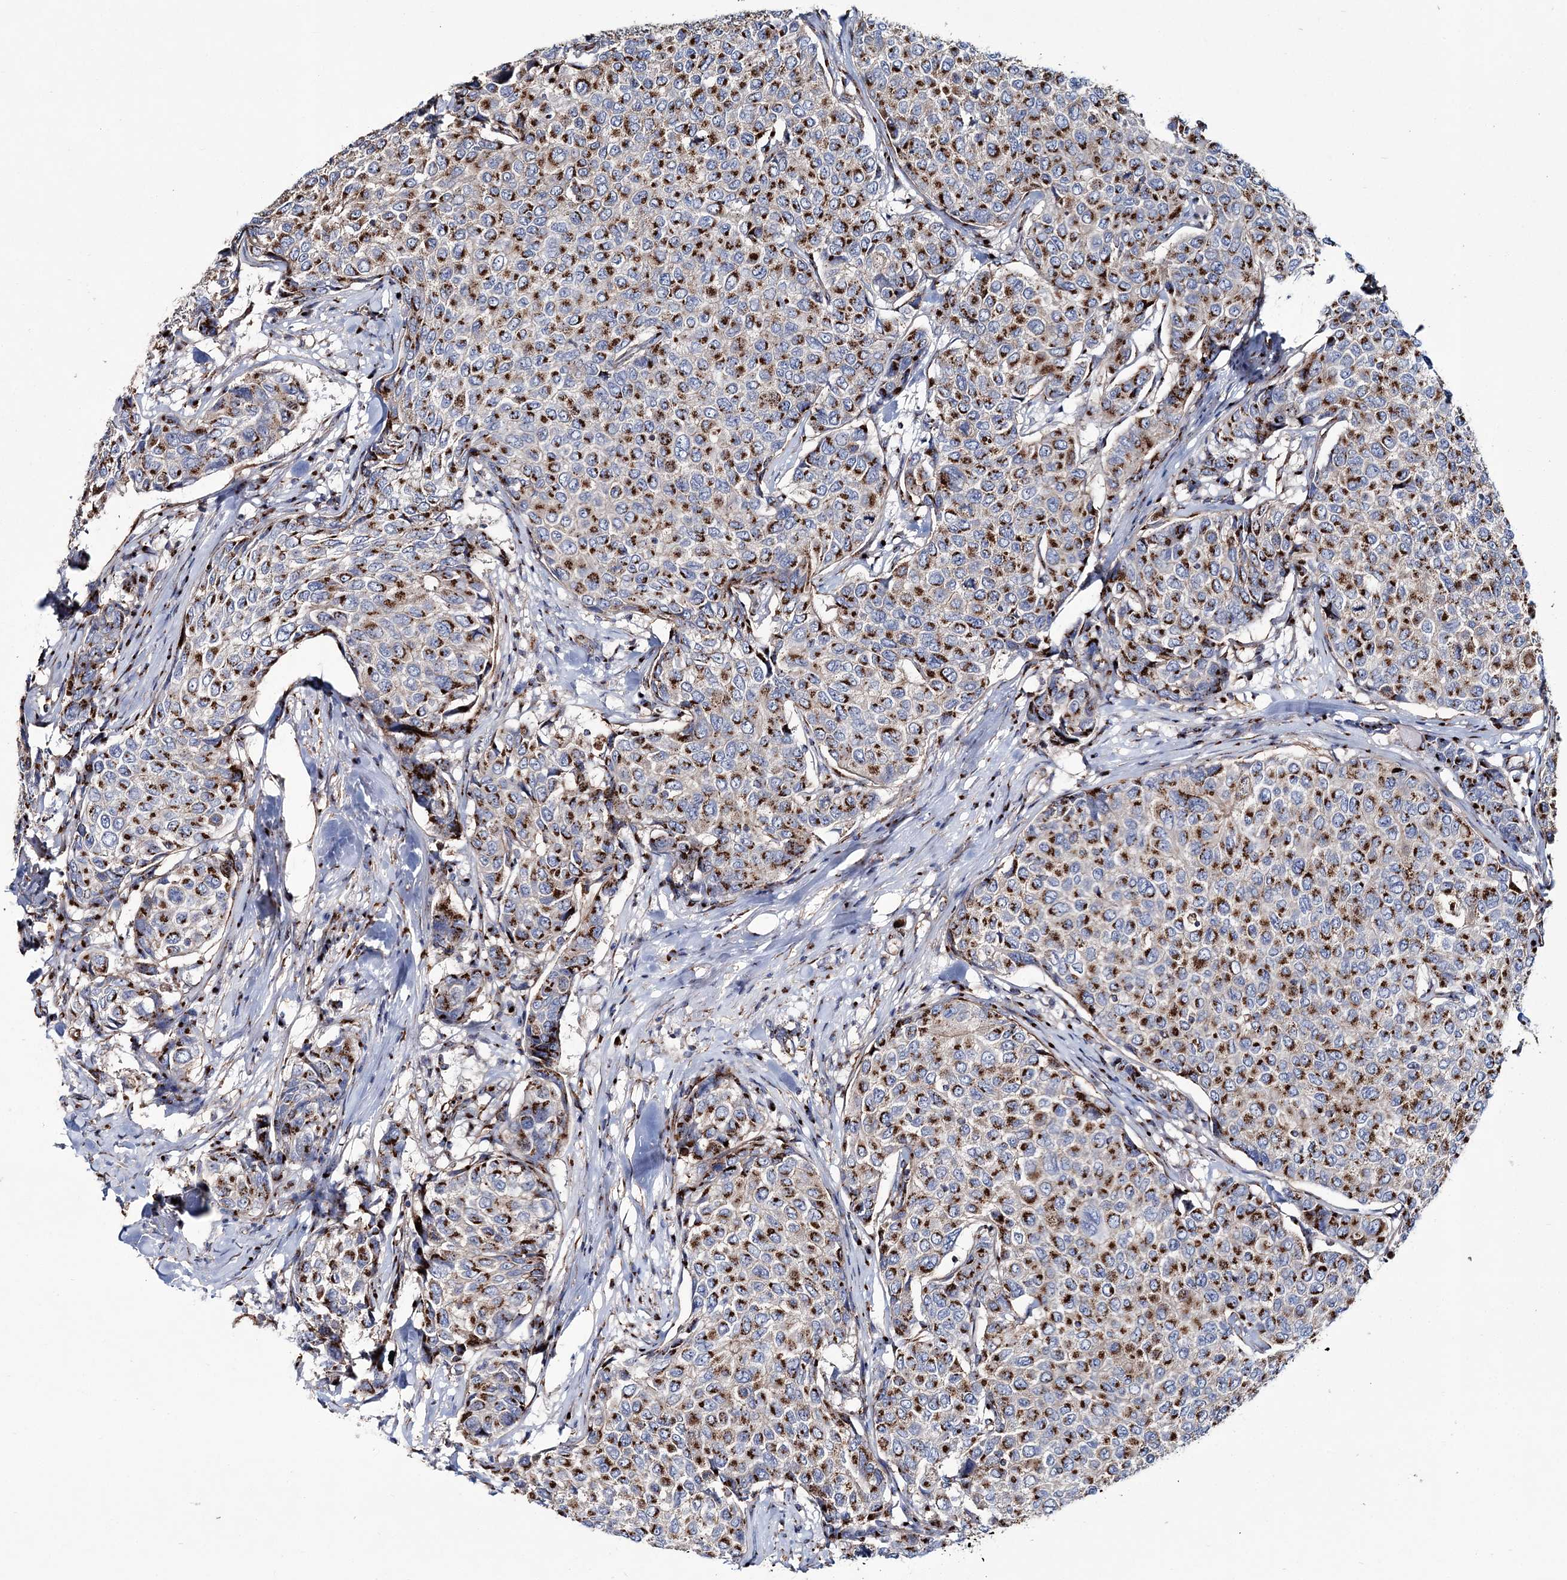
{"staining": {"intensity": "strong", "quantity": ">75%", "location": "cytoplasmic/membranous"}, "tissue": "breast cancer", "cell_type": "Tumor cells", "image_type": "cancer", "snomed": [{"axis": "morphology", "description": "Duct carcinoma"}, {"axis": "topography", "description": "Breast"}], "caption": "Brown immunohistochemical staining in breast cancer exhibits strong cytoplasmic/membranous expression in about >75% of tumor cells. (DAB (3,3'-diaminobenzidine) IHC with brightfield microscopy, high magnification).", "gene": "MAN1A2", "patient": {"sex": "female", "age": 55}}